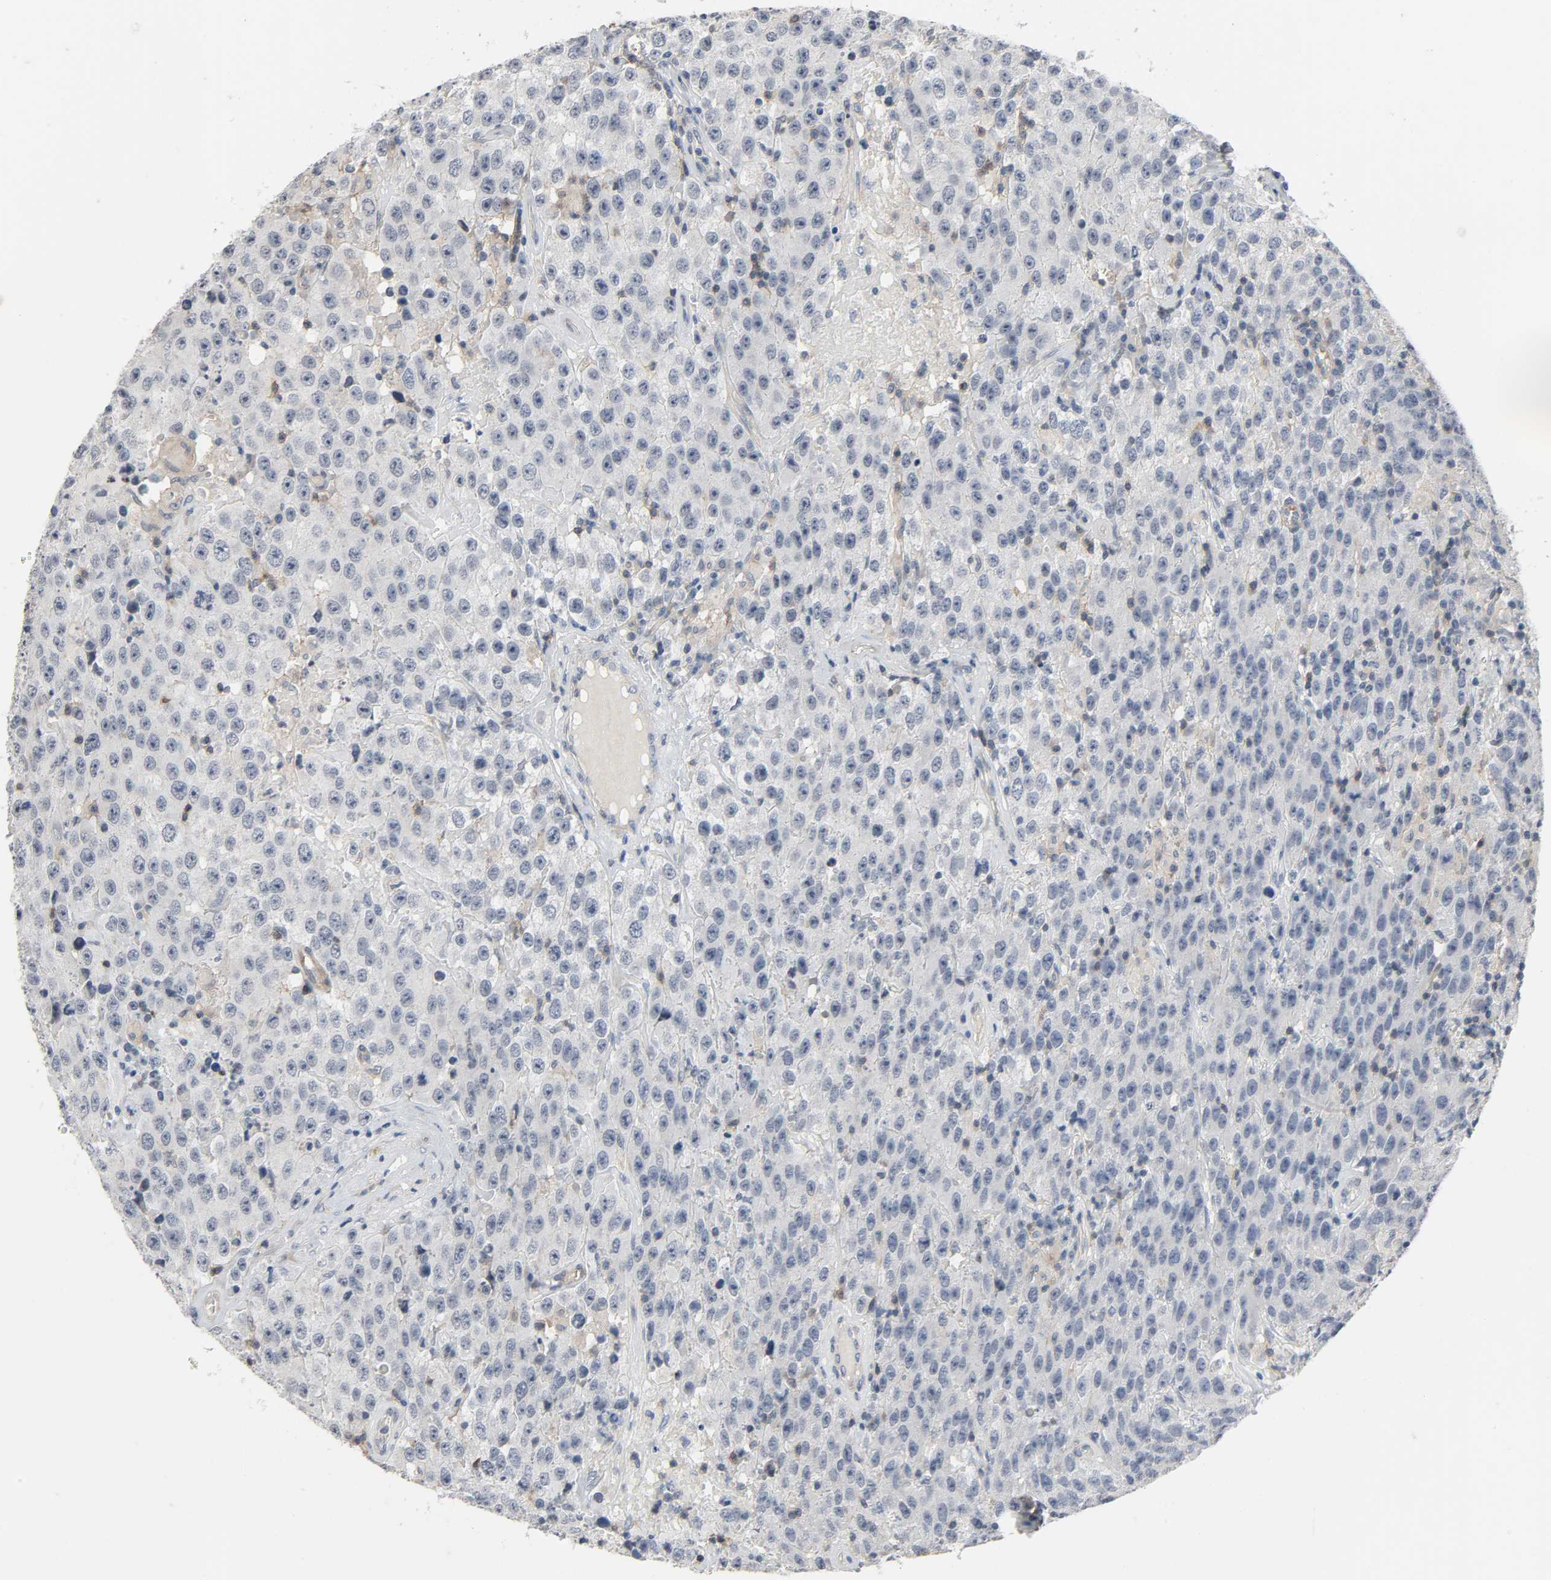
{"staining": {"intensity": "weak", "quantity": "<25%", "location": "cytoplasmic/membranous"}, "tissue": "testis cancer", "cell_type": "Tumor cells", "image_type": "cancer", "snomed": [{"axis": "morphology", "description": "Seminoma, NOS"}, {"axis": "topography", "description": "Testis"}], "caption": "DAB (3,3'-diaminobenzidine) immunohistochemical staining of testis seminoma shows no significant positivity in tumor cells.", "gene": "CD4", "patient": {"sex": "male", "age": 52}}